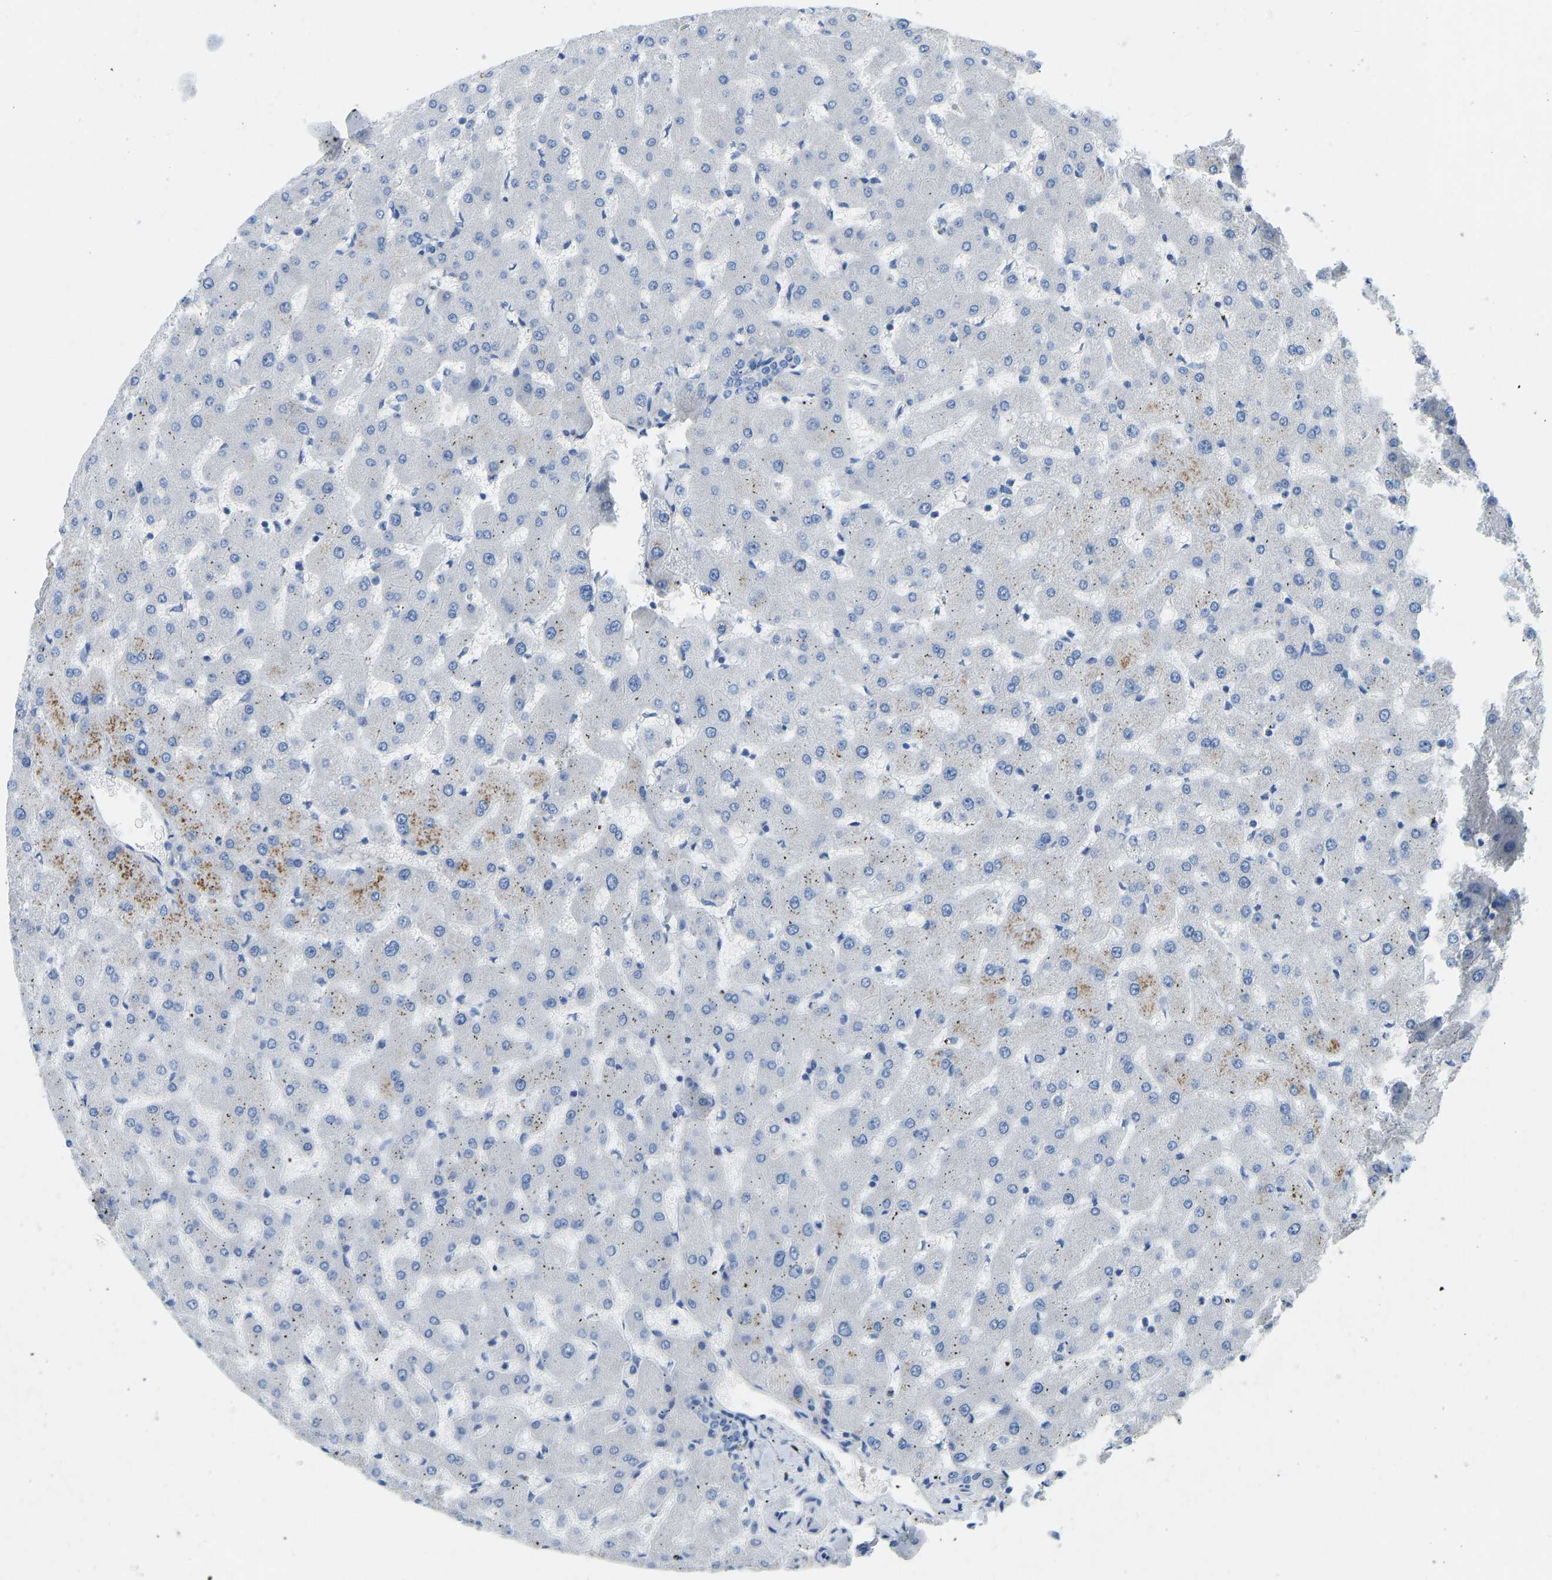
{"staining": {"intensity": "negative", "quantity": "none", "location": "none"}, "tissue": "liver", "cell_type": "Cholangiocytes", "image_type": "normal", "snomed": [{"axis": "morphology", "description": "Normal tissue, NOS"}, {"axis": "topography", "description": "Liver"}], "caption": "The immunohistochemistry (IHC) histopathology image has no significant expression in cholangiocytes of liver.", "gene": "TECTA", "patient": {"sex": "female", "age": 63}}